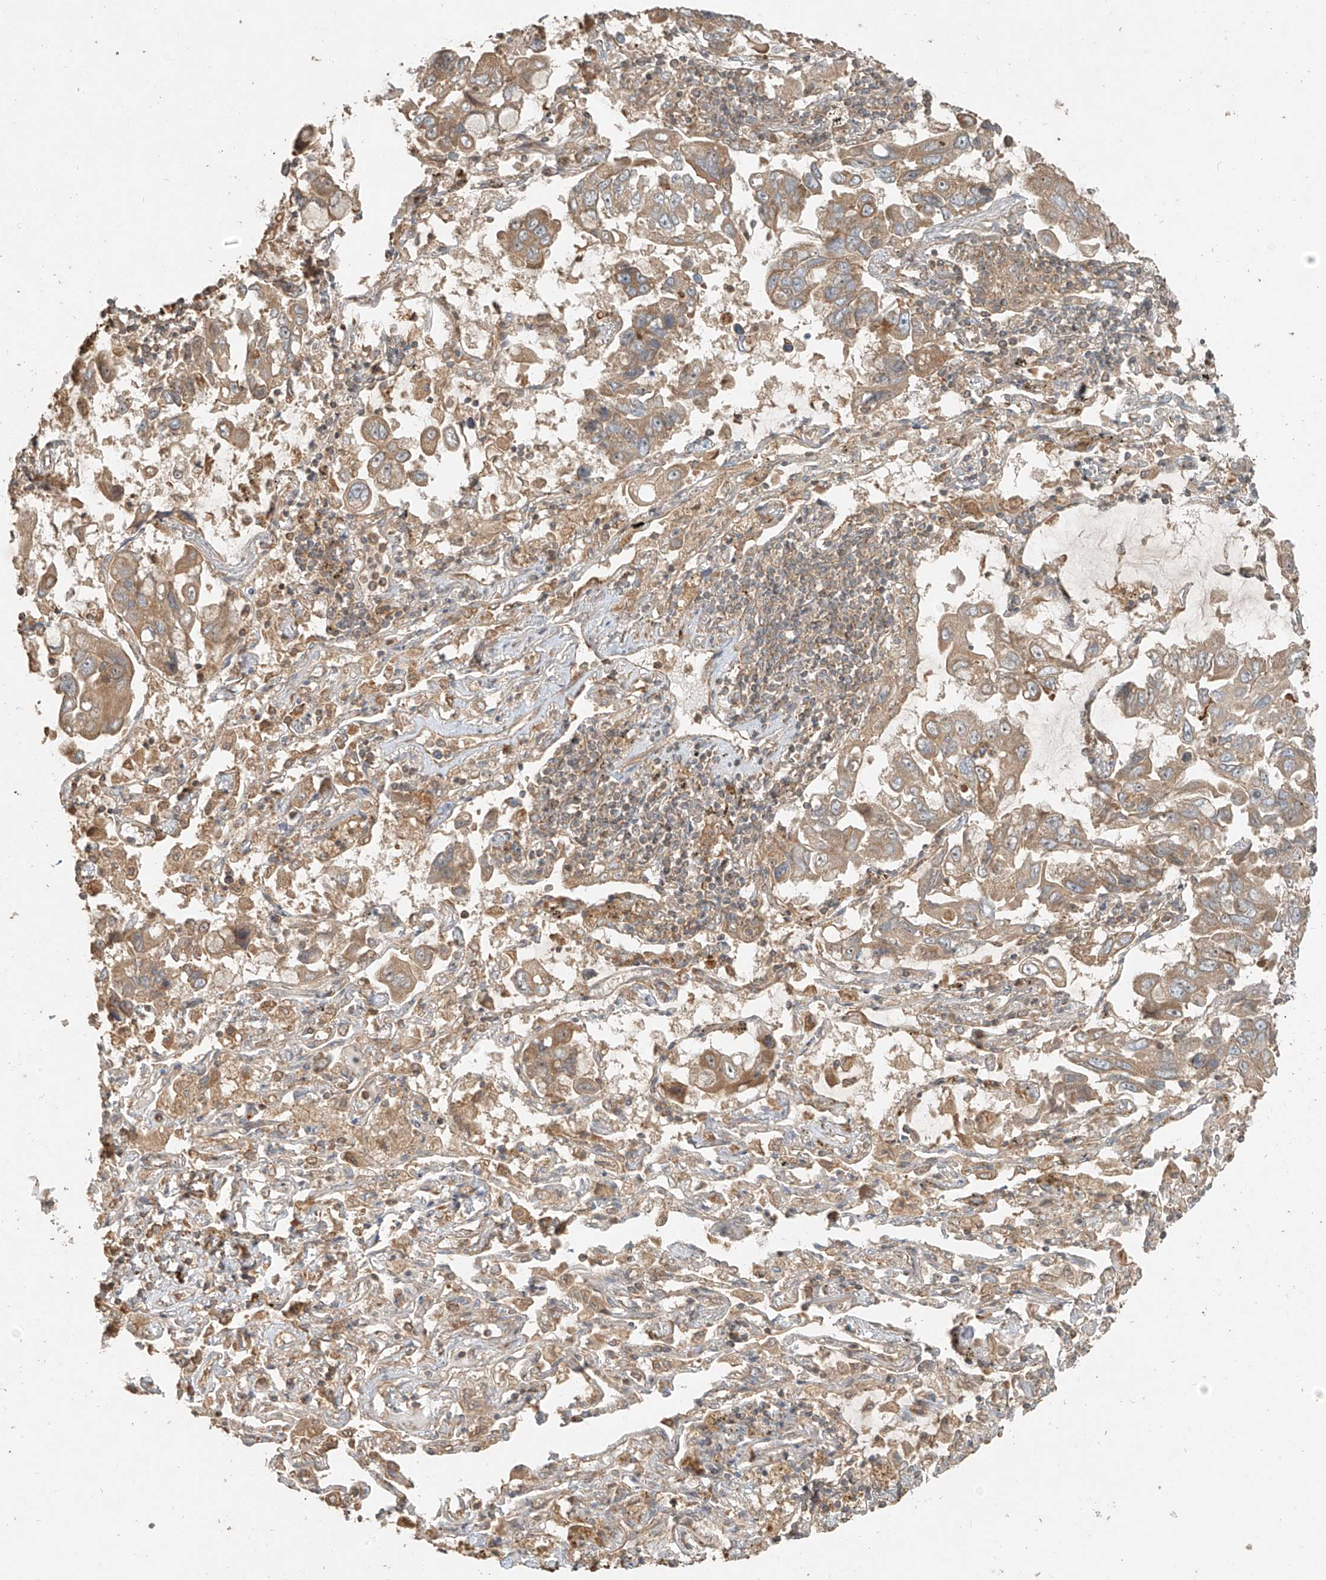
{"staining": {"intensity": "moderate", "quantity": ">75%", "location": "cytoplasmic/membranous"}, "tissue": "lung cancer", "cell_type": "Tumor cells", "image_type": "cancer", "snomed": [{"axis": "morphology", "description": "Adenocarcinoma, NOS"}, {"axis": "topography", "description": "Lung"}], "caption": "Adenocarcinoma (lung) stained with a protein marker reveals moderate staining in tumor cells.", "gene": "ANKZF1", "patient": {"sex": "male", "age": 64}}